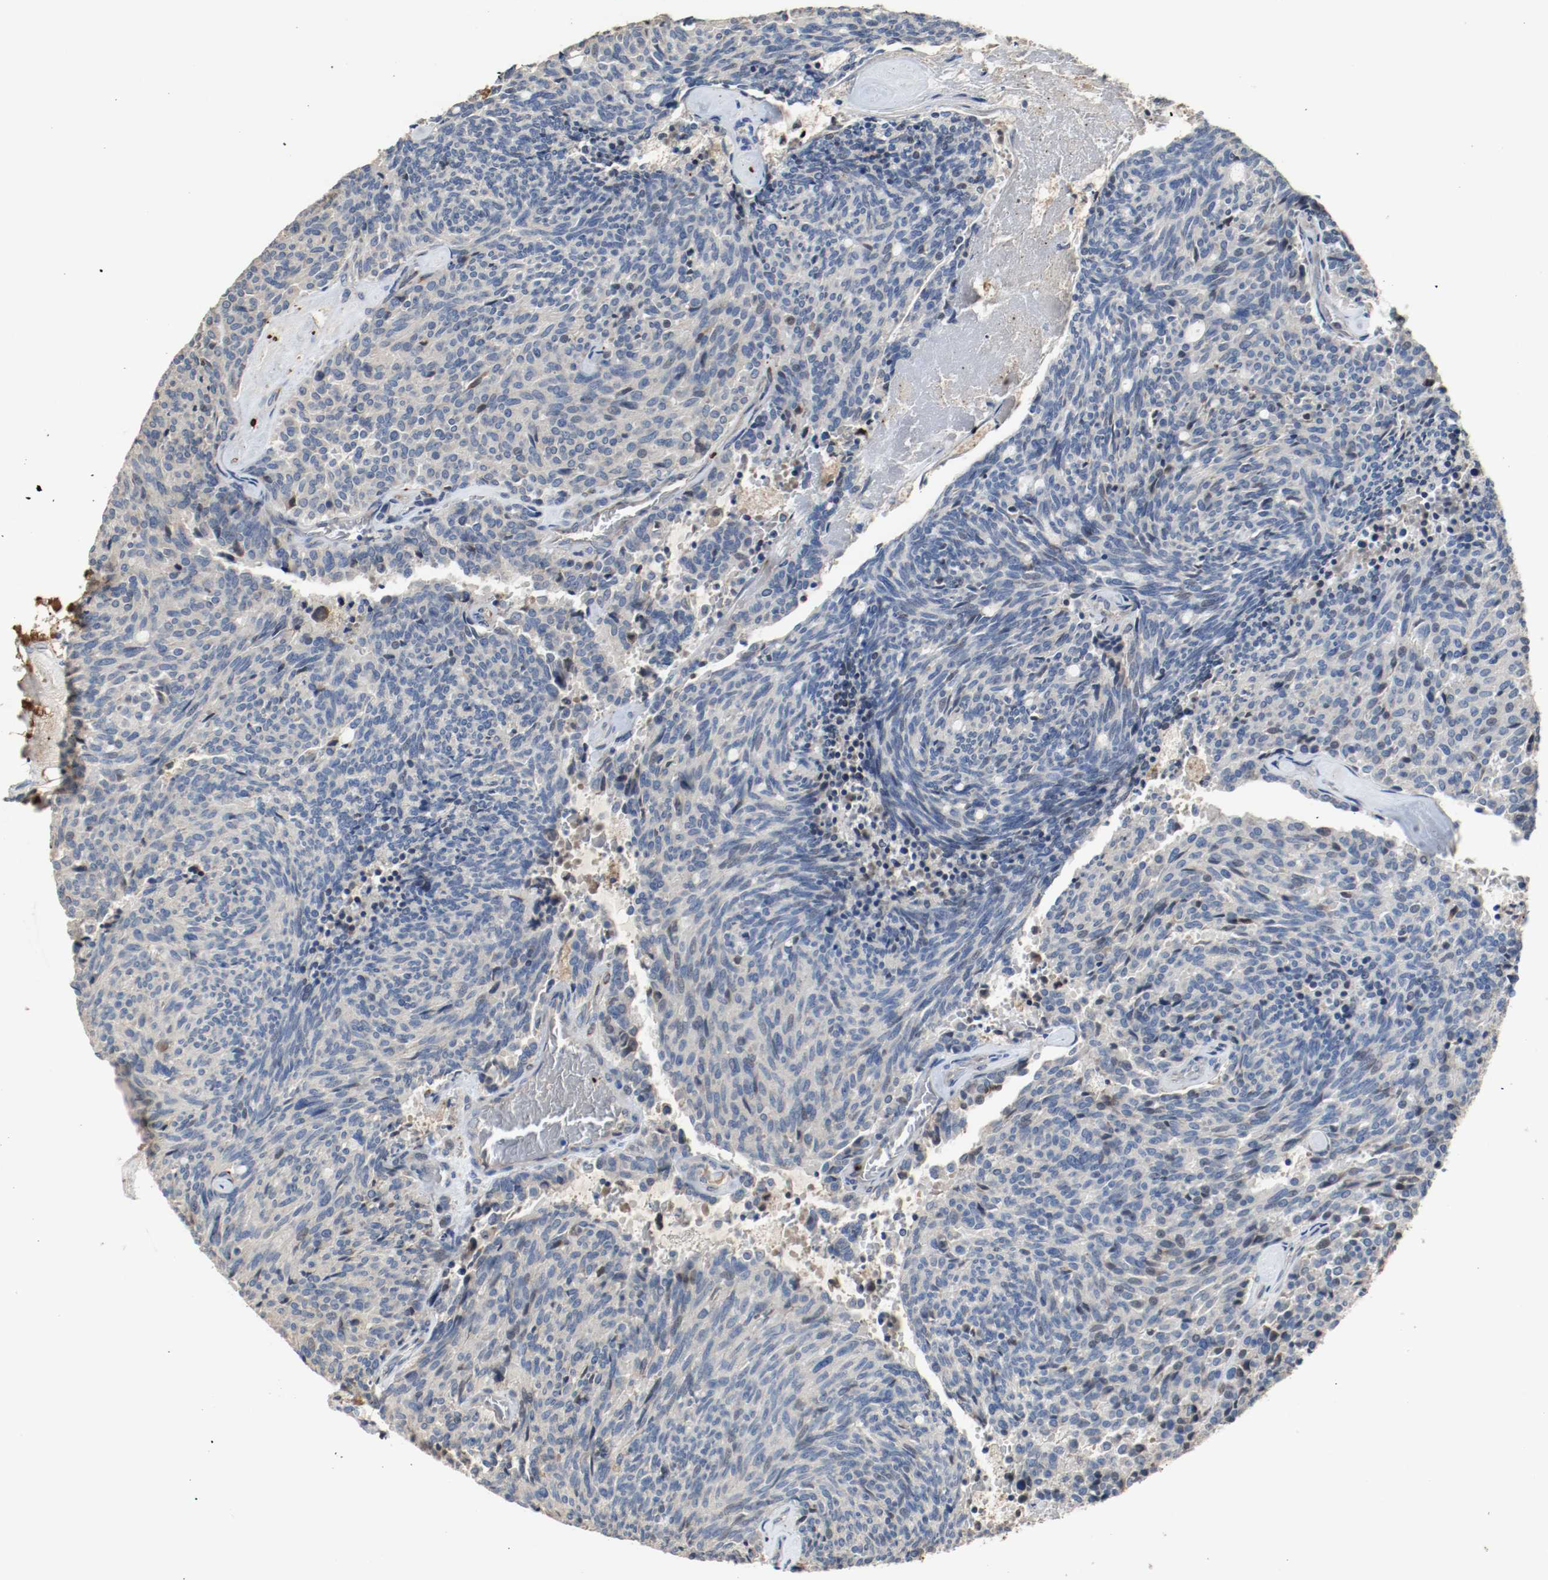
{"staining": {"intensity": "negative", "quantity": "none", "location": "none"}, "tissue": "carcinoid", "cell_type": "Tumor cells", "image_type": "cancer", "snomed": [{"axis": "morphology", "description": "Carcinoid, malignant, NOS"}, {"axis": "topography", "description": "Pancreas"}], "caption": "This is an immunohistochemistry (IHC) histopathology image of carcinoid (malignant). There is no expression in tumor cells.", "gene": "BLK", "patient": {"sex": "female", "age": 54}}